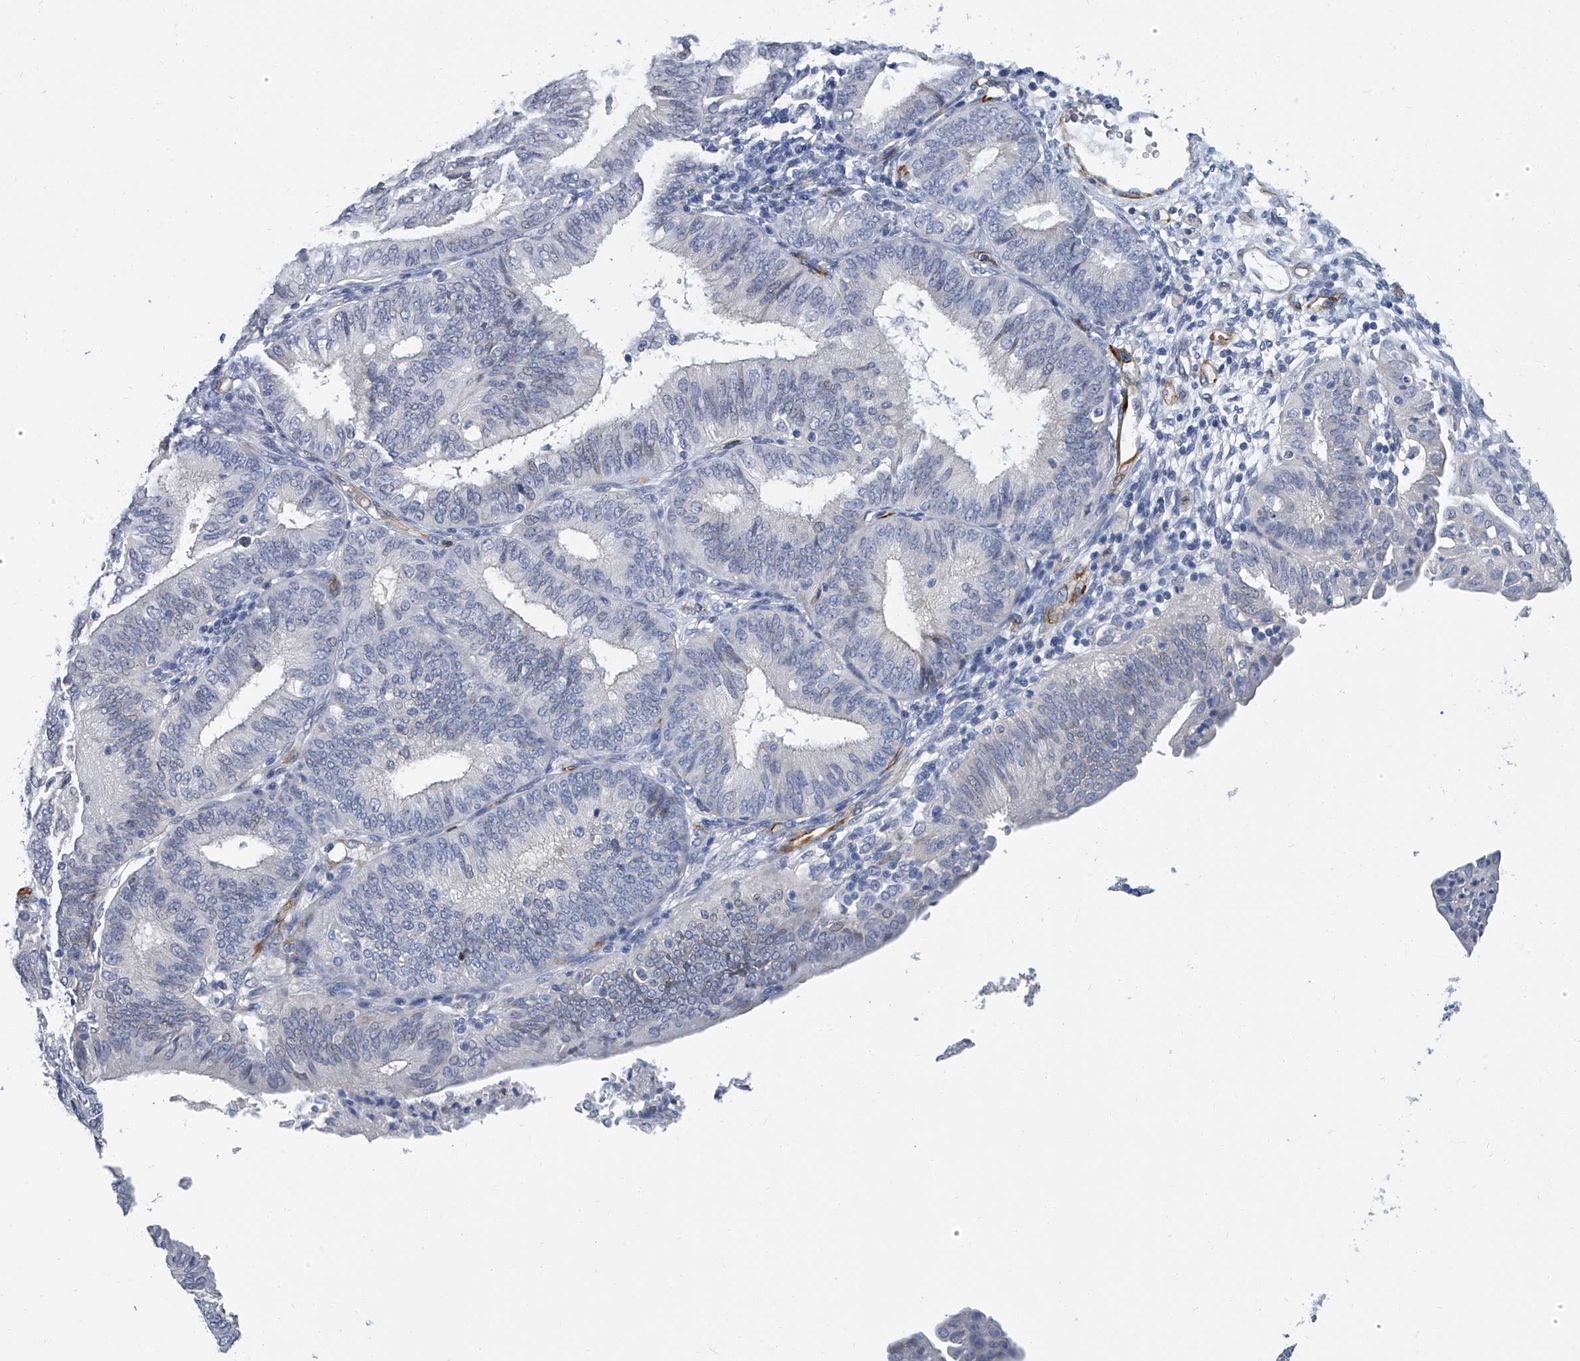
{"staining": {"intensity": "negative", "quantity": "none", "location": "none"}, "tissue": "endometrial cancer", "cell_type": "Tumor cells", "image_type": "cancer", "snomed": [{"axis": "morphology", "description": "Adenocarcinoma, NOS"}, {"axis": "topography", "description": "Endometrium"}], "caption": "A high-resolution micrograph shows IHC staining of endometrial adenocarcinoma, which reveals no significant staining in tumor cells. The staining is performed using DAB brown chromogen with nuclei counter-stained in using hematoxylin.", "gene": "KIRREL1", "patient": {"sex": "female", "age": 51}}